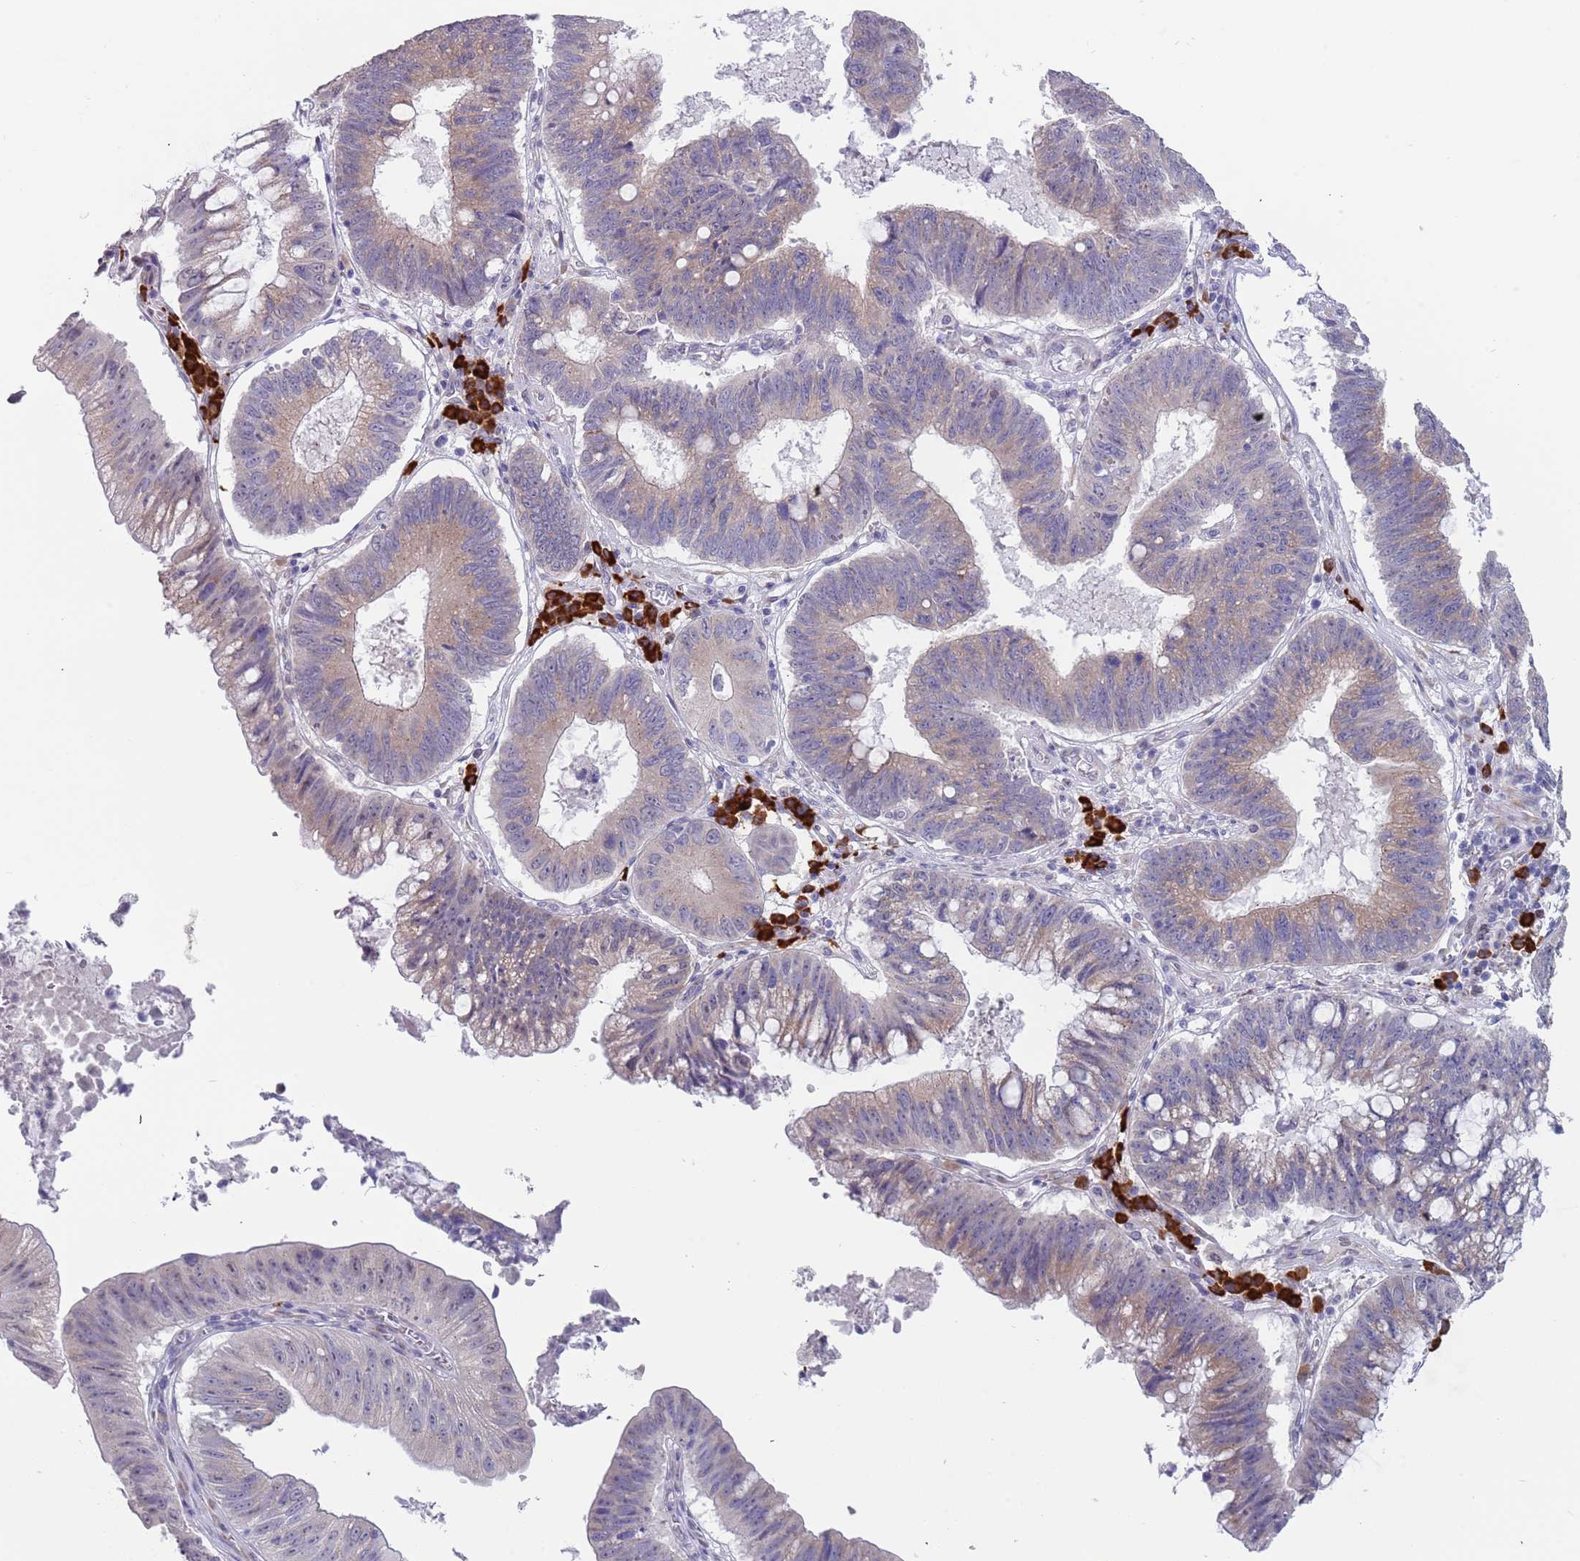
{"staining": {"intensity": "weak", "quantity": "25%-75%", "location": "cytoplasmic/membranous"}, "tissue": "stomach cancer", "cell_type": "Tumor cells", "image_type": "cancer", "snomed": [{"axis": "morphology", "description": "Adenocarcinoma, NOS"}, {"axis": "topography", "description": "Stomach"}], "caption": "Protein expression analysis of human stomach cancer reveals weak cytoplasmic/membranous positivity in approximately 25%-75% of tumor cells. The staining was performed using DAB (3,3'-diaminobenzidine), with brown indicating positive protein expression. Nuclei are stained blue with hematoxylin.", "gene": "TNRC6C", "patient": {"sex": "male", "age": 59}}